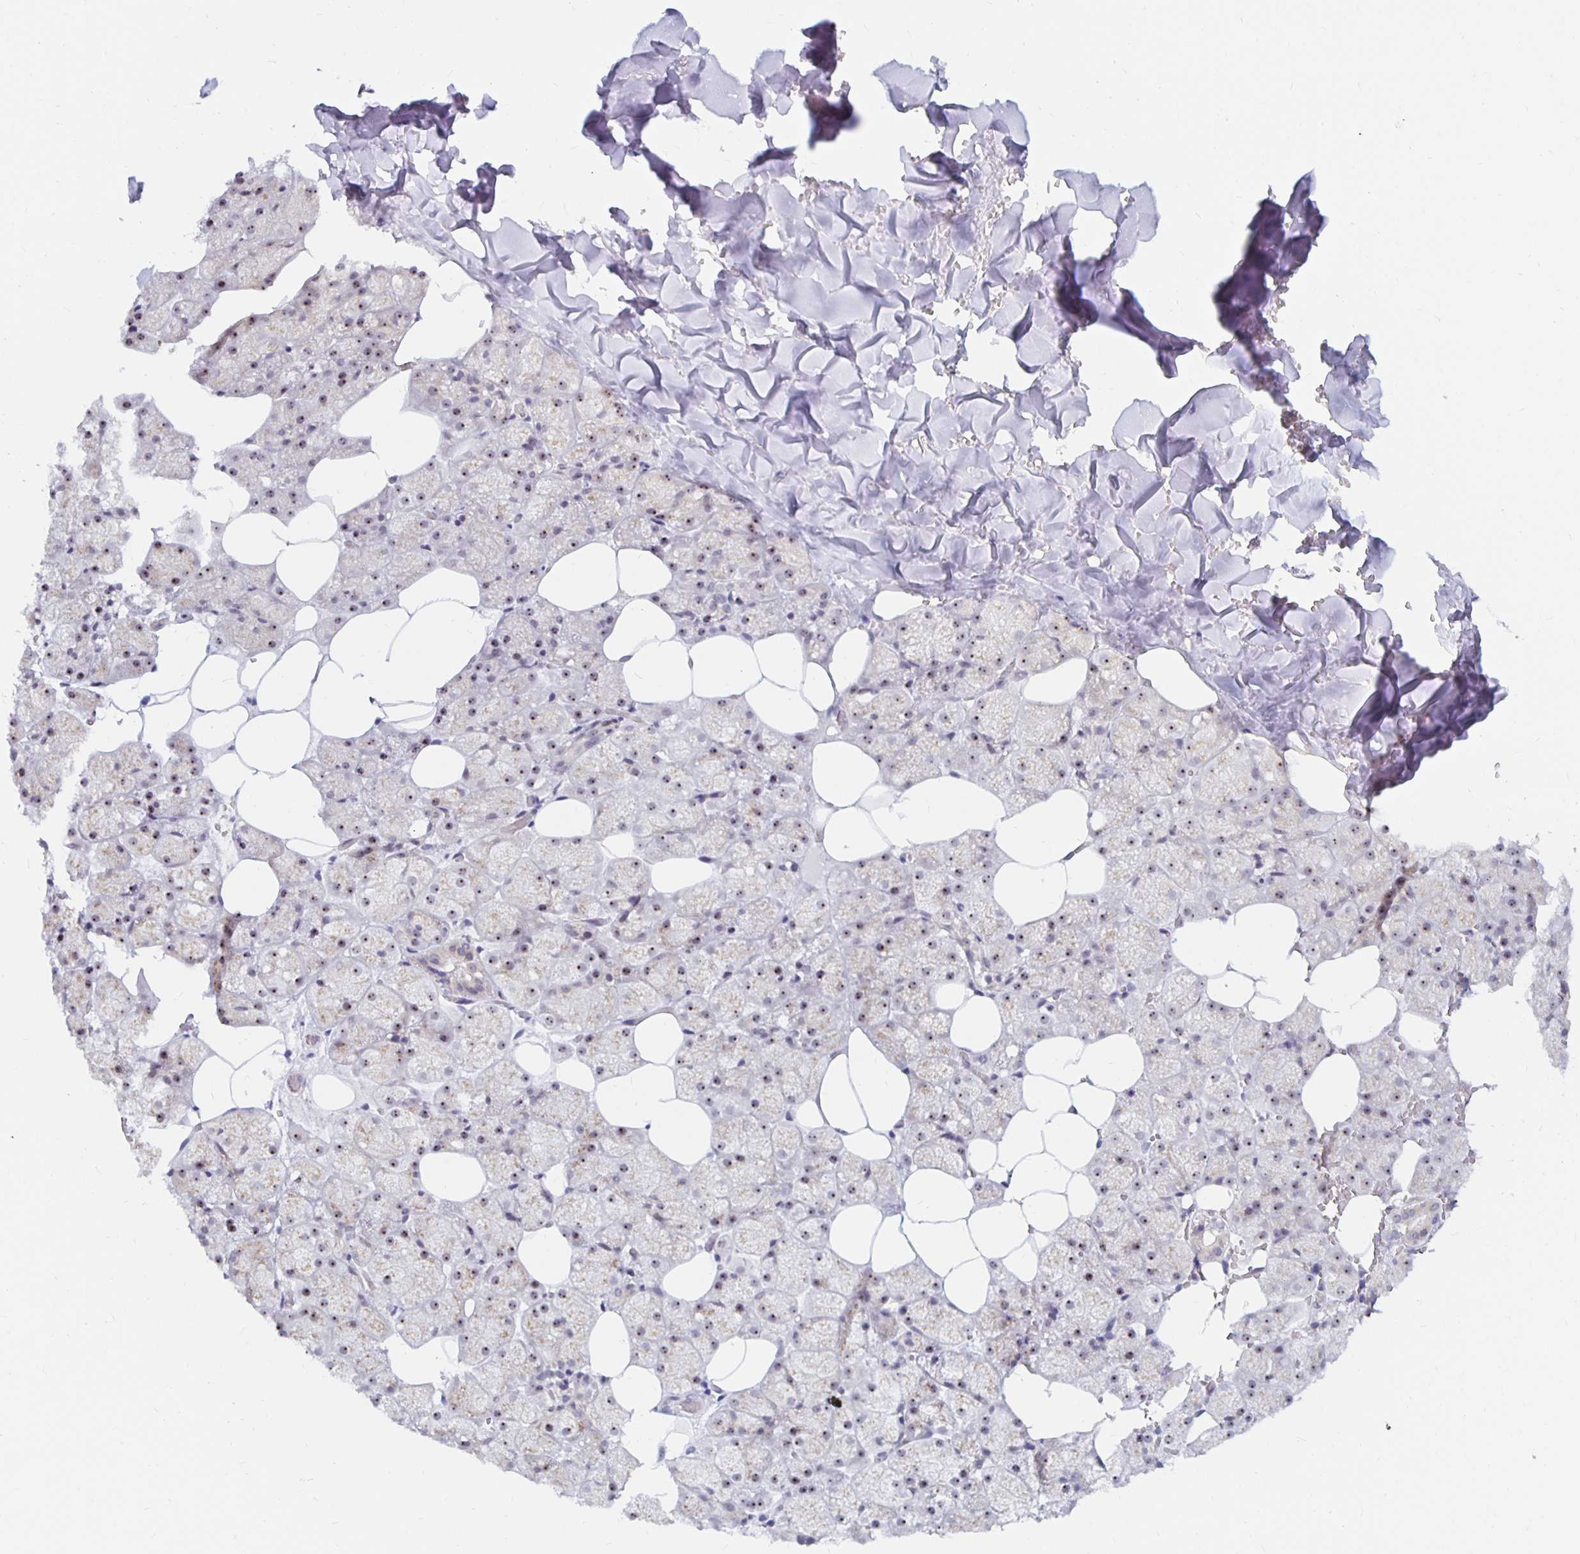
{"staining": {"intensity": "moderate", "quantity": "25%-75%", "location": "cytoplasmic/membranous,nuclear"}, "tissue": "salivary gland", "cell_type": "Glandular cells", "image_type": "normal", "snomed": [{"axis": "morphology", "description": "Normal tissue, NOS"}, {"axis": "topography", "description": "Salivary gland"}, {"axis": "topography", "description": "Peripheral nerve tissue"}], "caption": "An image of human salivary gland stained for a protein demonstrates moderate cytoplasmic/membranous,nuclear brown staining in glandular cells. (DAB (3,3'-diaminobenzidine) = brown stain, brightfield microscopy at high magnification).", "gene": "NUP85", "patient": {"sex": "male", "age": 38}}